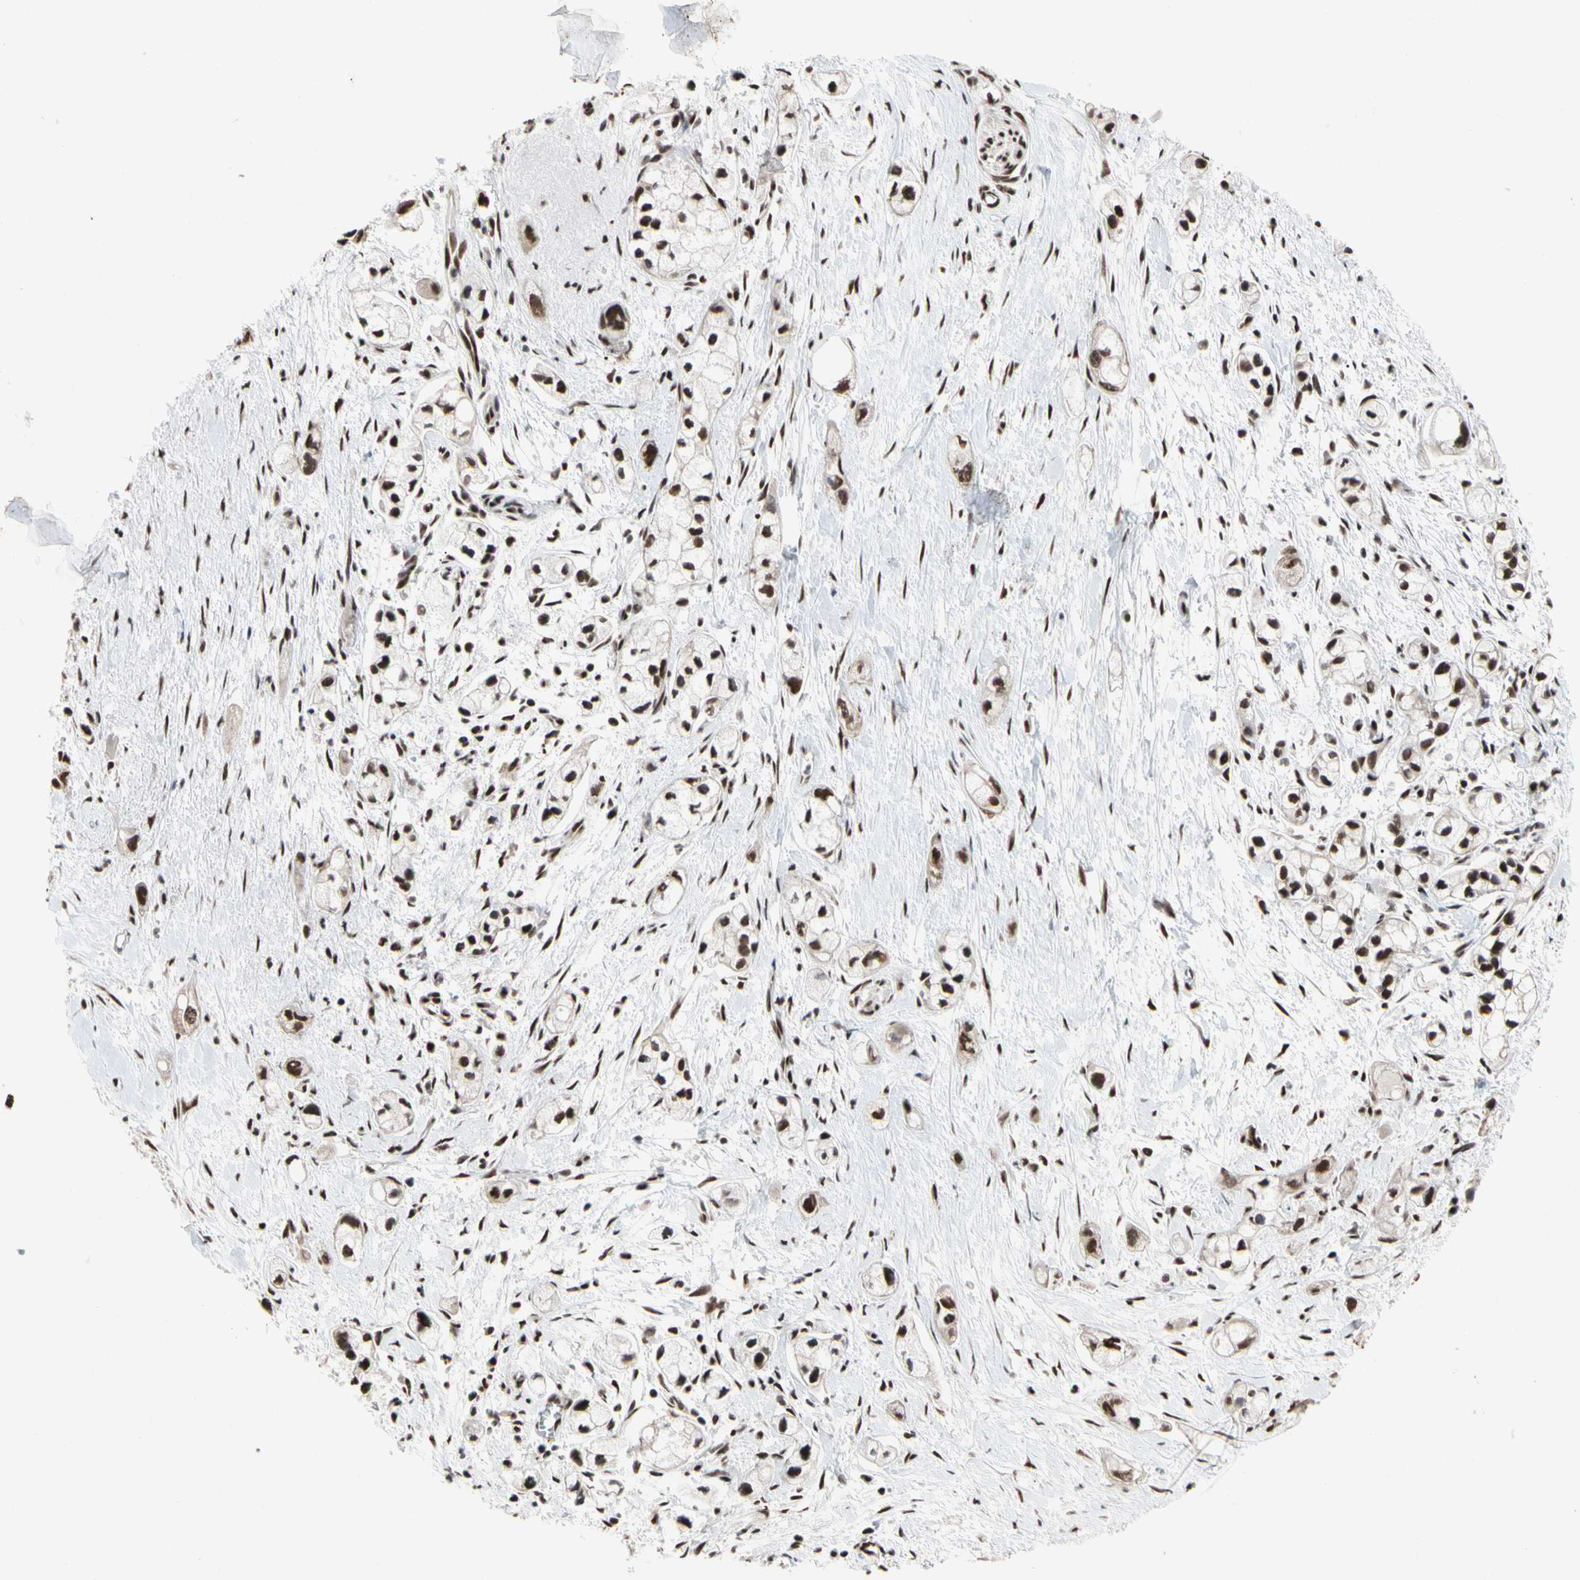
{"staining": {"intensity": "strong", "quantity": ">75%", "location": "nuclear"}, "tissue": "pancreatic cancer", "cell_type": "Tumor cells", "image_type": "cancer", "snomed": [{"axis": "morphology", "description": "Adenocarcinoma, NOS"}, {"axis": "topography", "description": "Pancreas"}], "caption": "A photomicrograph of pancreatic cancer stained for a protein reveals strong nuclear brown staining in tumor cells.", "gene": "FAM98B", "patient": {"sex": "male", "age": 74}}